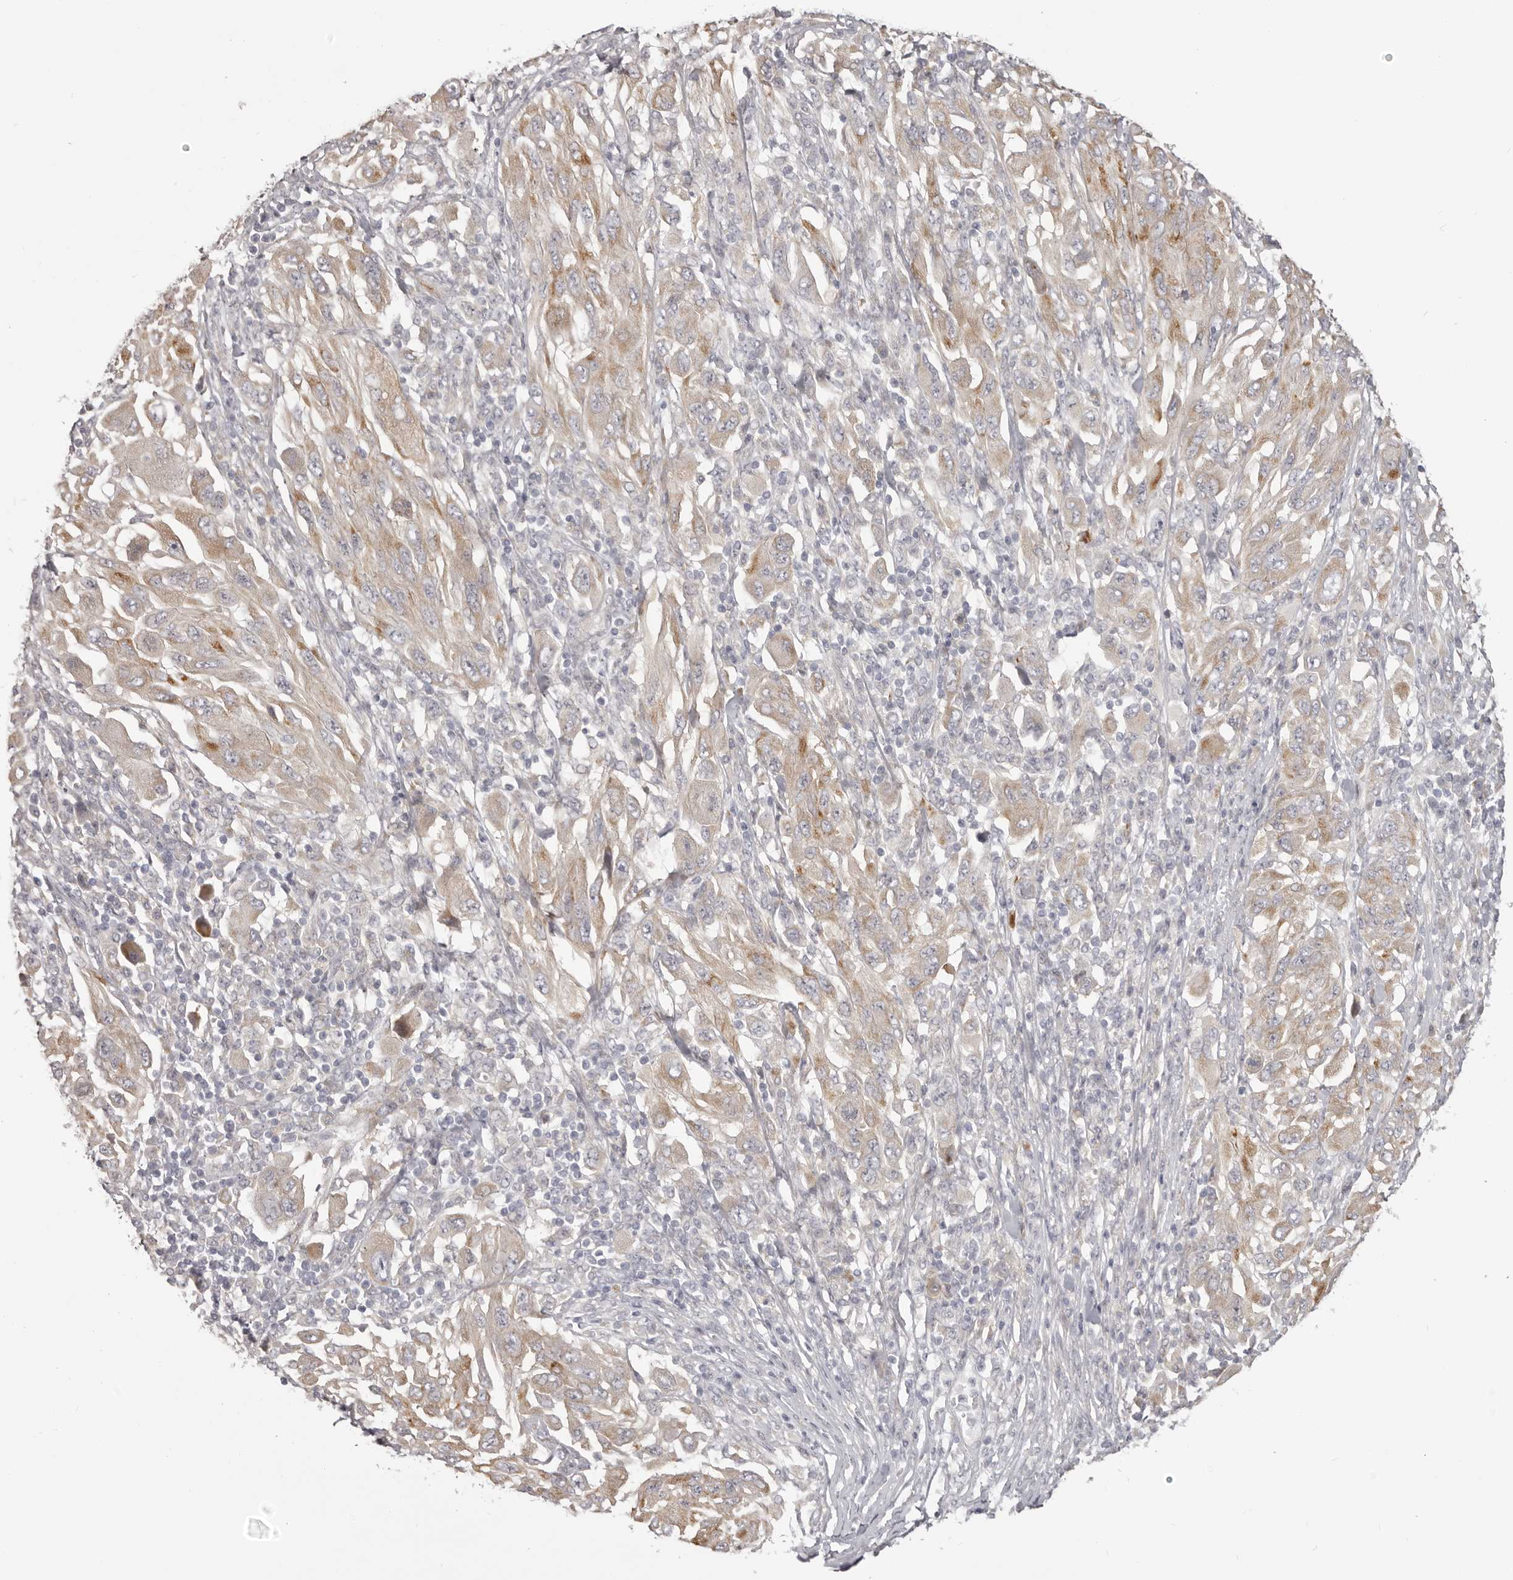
{"staining": {"intensity": "weak", "quantity": ">75%", "location": "cytoplasmic/membranous"}, "tissue": "melanoma", "cell_type": "Tumor cells", "image_type": "cancer", "snomed": [{"axis": "morphology", "description": "Malignant melanoma, NOS"}, {"axis": "topography", "description": "Skin"}], "caption": "Protein staining shows weak cytoplasmic/membranous staining in approximately >75% of tumor cells in melanoma.", "gene": "OTUD3", "patient": {"sex": "female", "age": 91}}